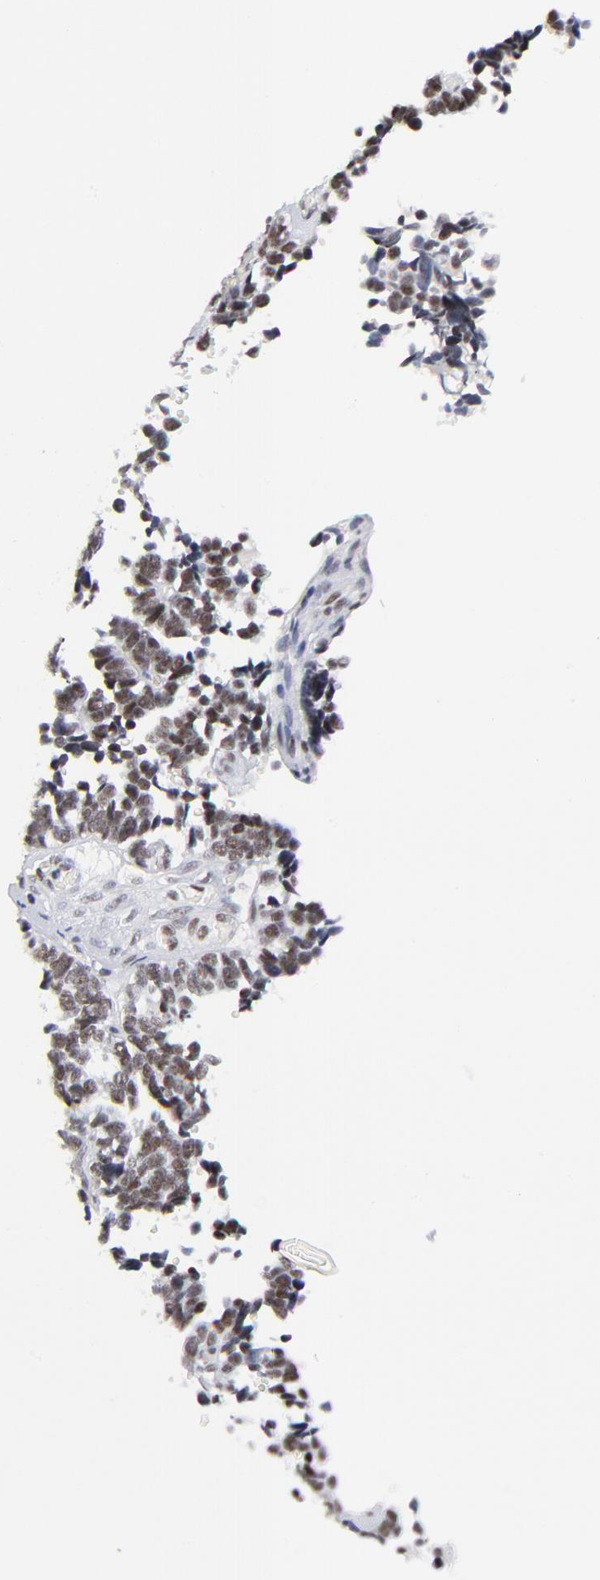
{"staining": {"intensity": "moderate", "quantity": ">75%", "location": "nuclear"}, "tissue": "ovarian cancer", "cell_type": "Tumor cells", "image_type": "cancer", "snomed": [{"axis": "morphology", "description": "Cystadenocarcinoma, serous, NOS"}, {"axis": "topography", "description": "Ovary"}], "caption": "DAB immunohistochemical staining of human ovarian cancer (serous cystadenocarcinoma) demonstrates moderate nuclear protein positivity in approximately >75% of tumor cells.", "gene": "SP2", "patient": {"sex": "female", "age": 77}}